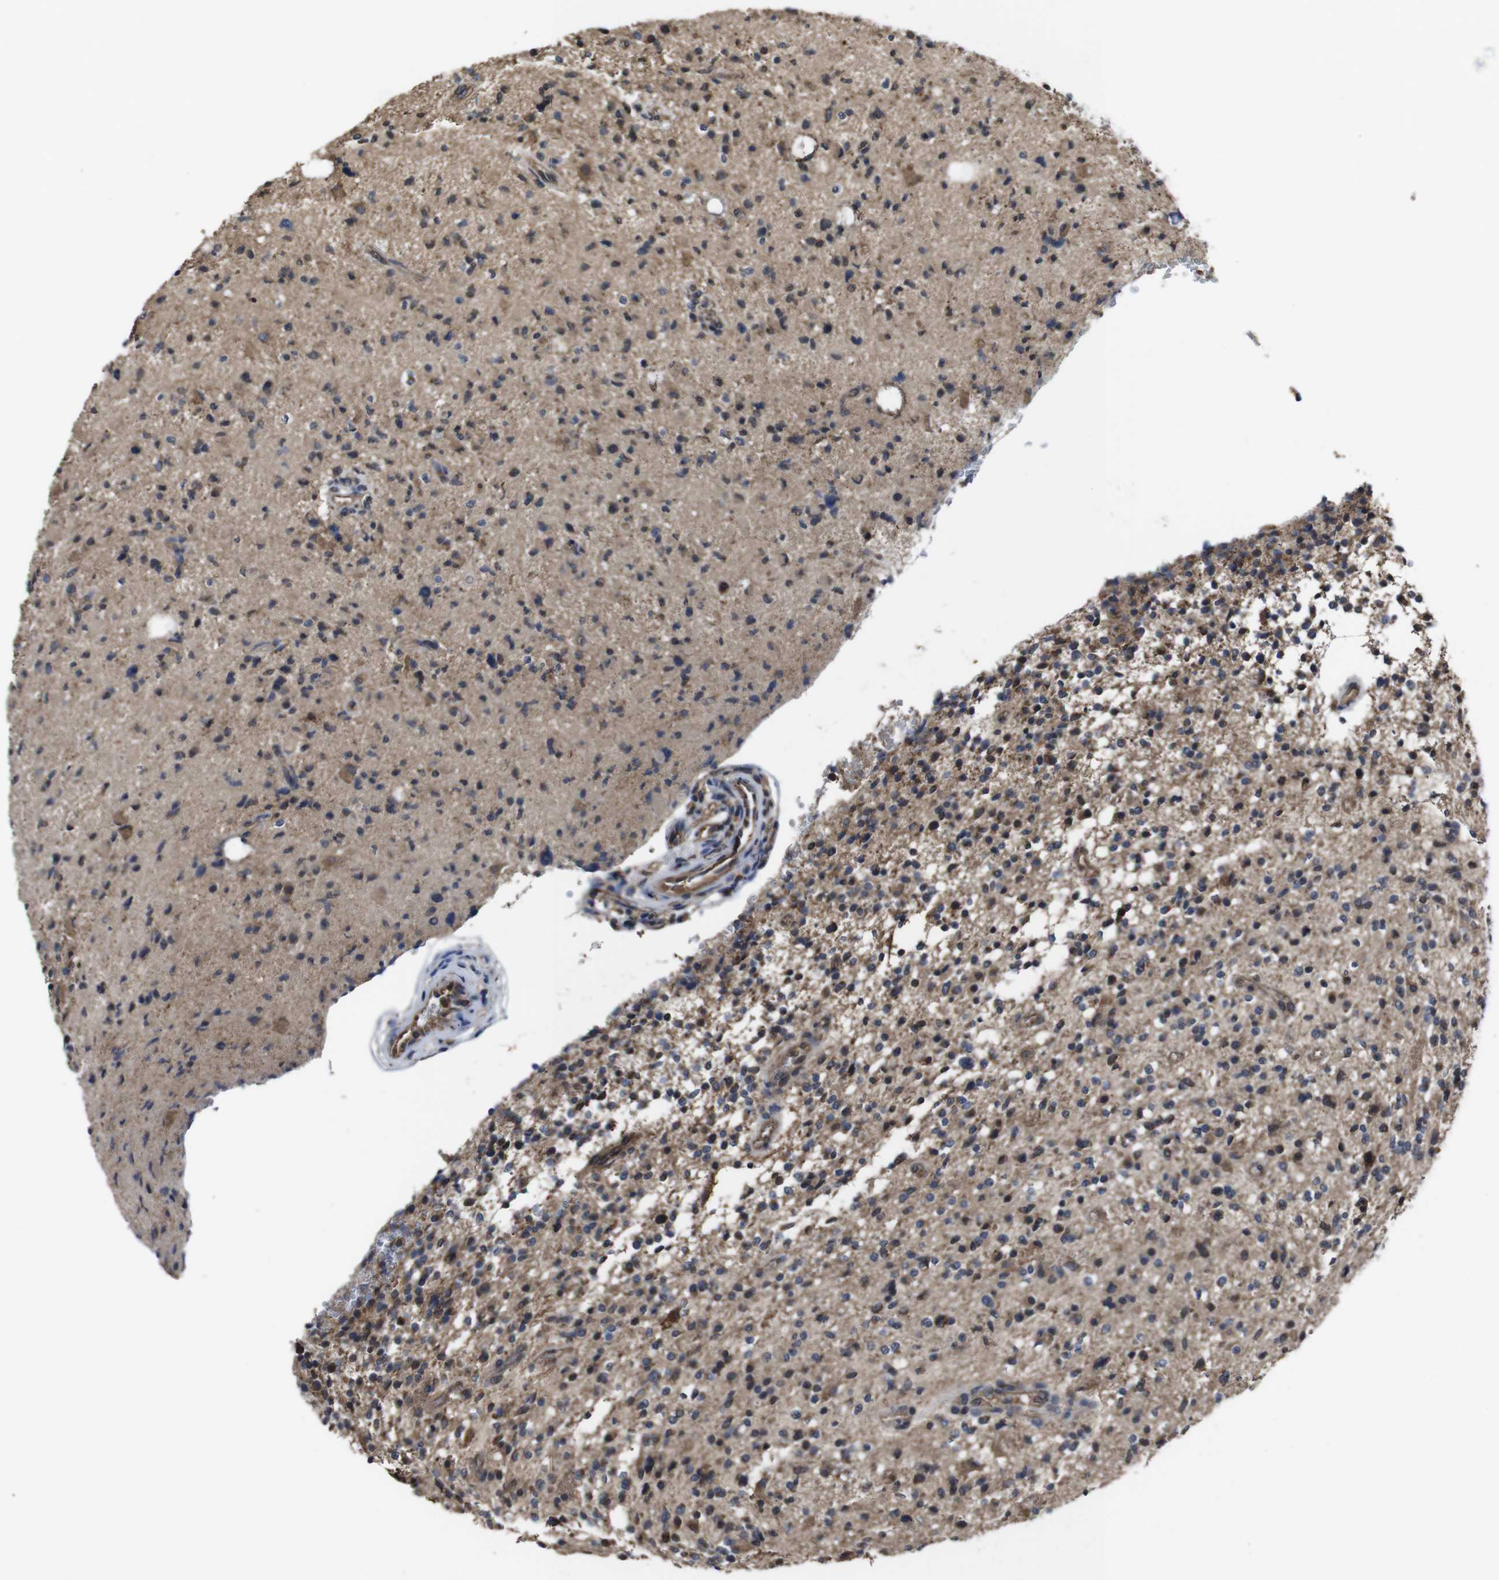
{"staining": {"intensity": "moderate", "quantity": "<25%", "location": "cytoplasmic/membranous"}, "tissue": "glioma", "cell_type": "Tumor cells", "image_type": "cancer", "snomed": [{"axis": "morphology", "description": "Glioma, malignant, High grade"}, {"axis": "topography", "description": "Brain"}], "caption": "Immunohistochemical staining of human malignant glioma (high-grade) reveals low levels of moderate cytoplasmic/membranous staining in approximately <25% of tumor cells.", "gene": "CXCL11", "patient": {"sex": "male", "age": 48}}